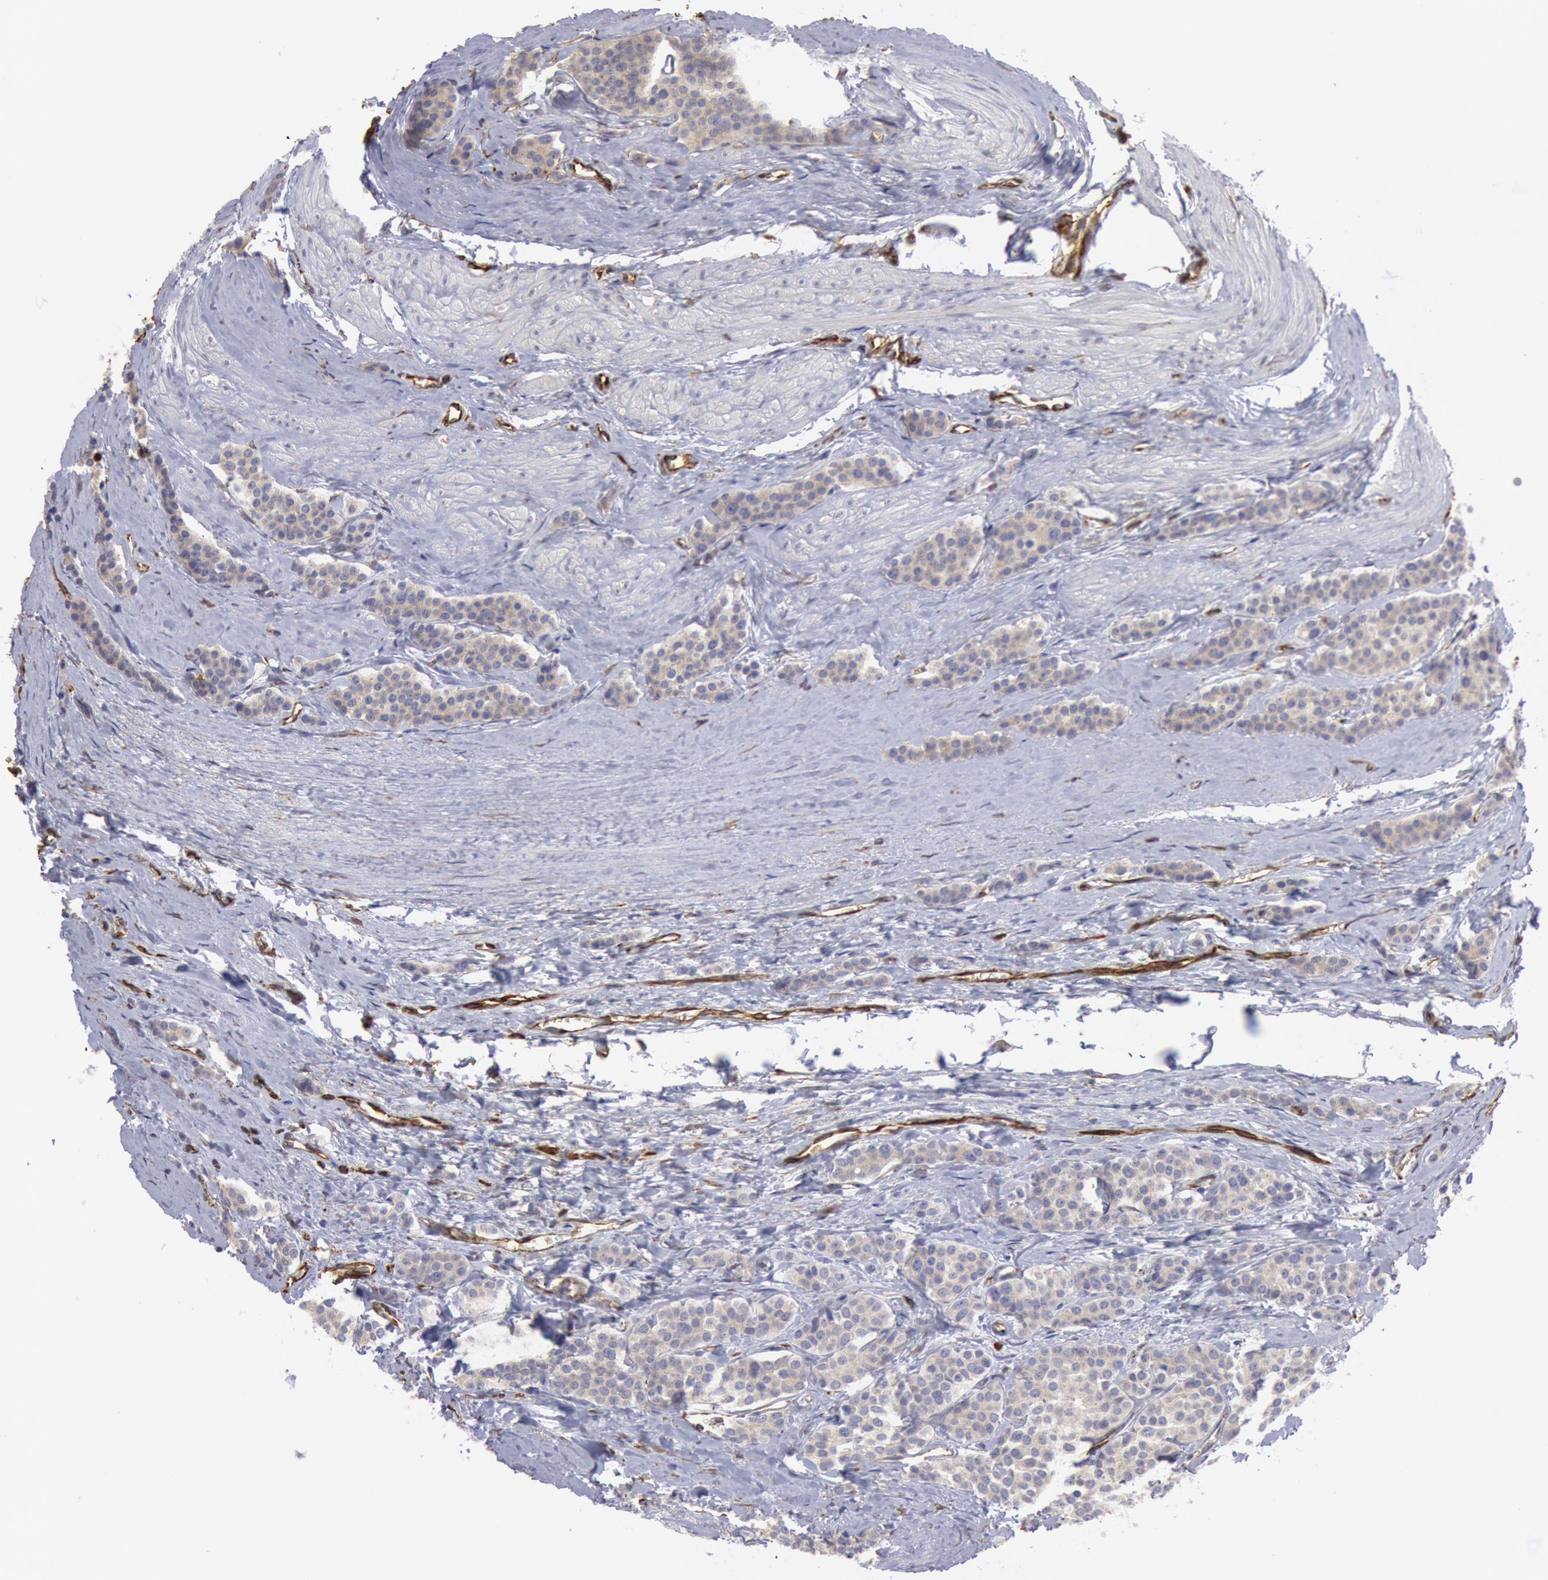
{"staining": {"intensity": "weak", "quantity": ">75%", "location": "cytoplasmic/membranous"}, "tissue": "carcinoid", "cell_type": "Tumor cells", "image_type": "cancer", "snomed": [{"axis": "morphology", "description": "Carcinoid, malignant, NOS"}, {"axis": "topography", "description": "Small intestine"}], "caption": "Carcinoid (malignant) stained with a protein marker reveals weak staining in tumor cells.", "gene": "RNF139", "patient": {"sex": "male", "age": 60}}